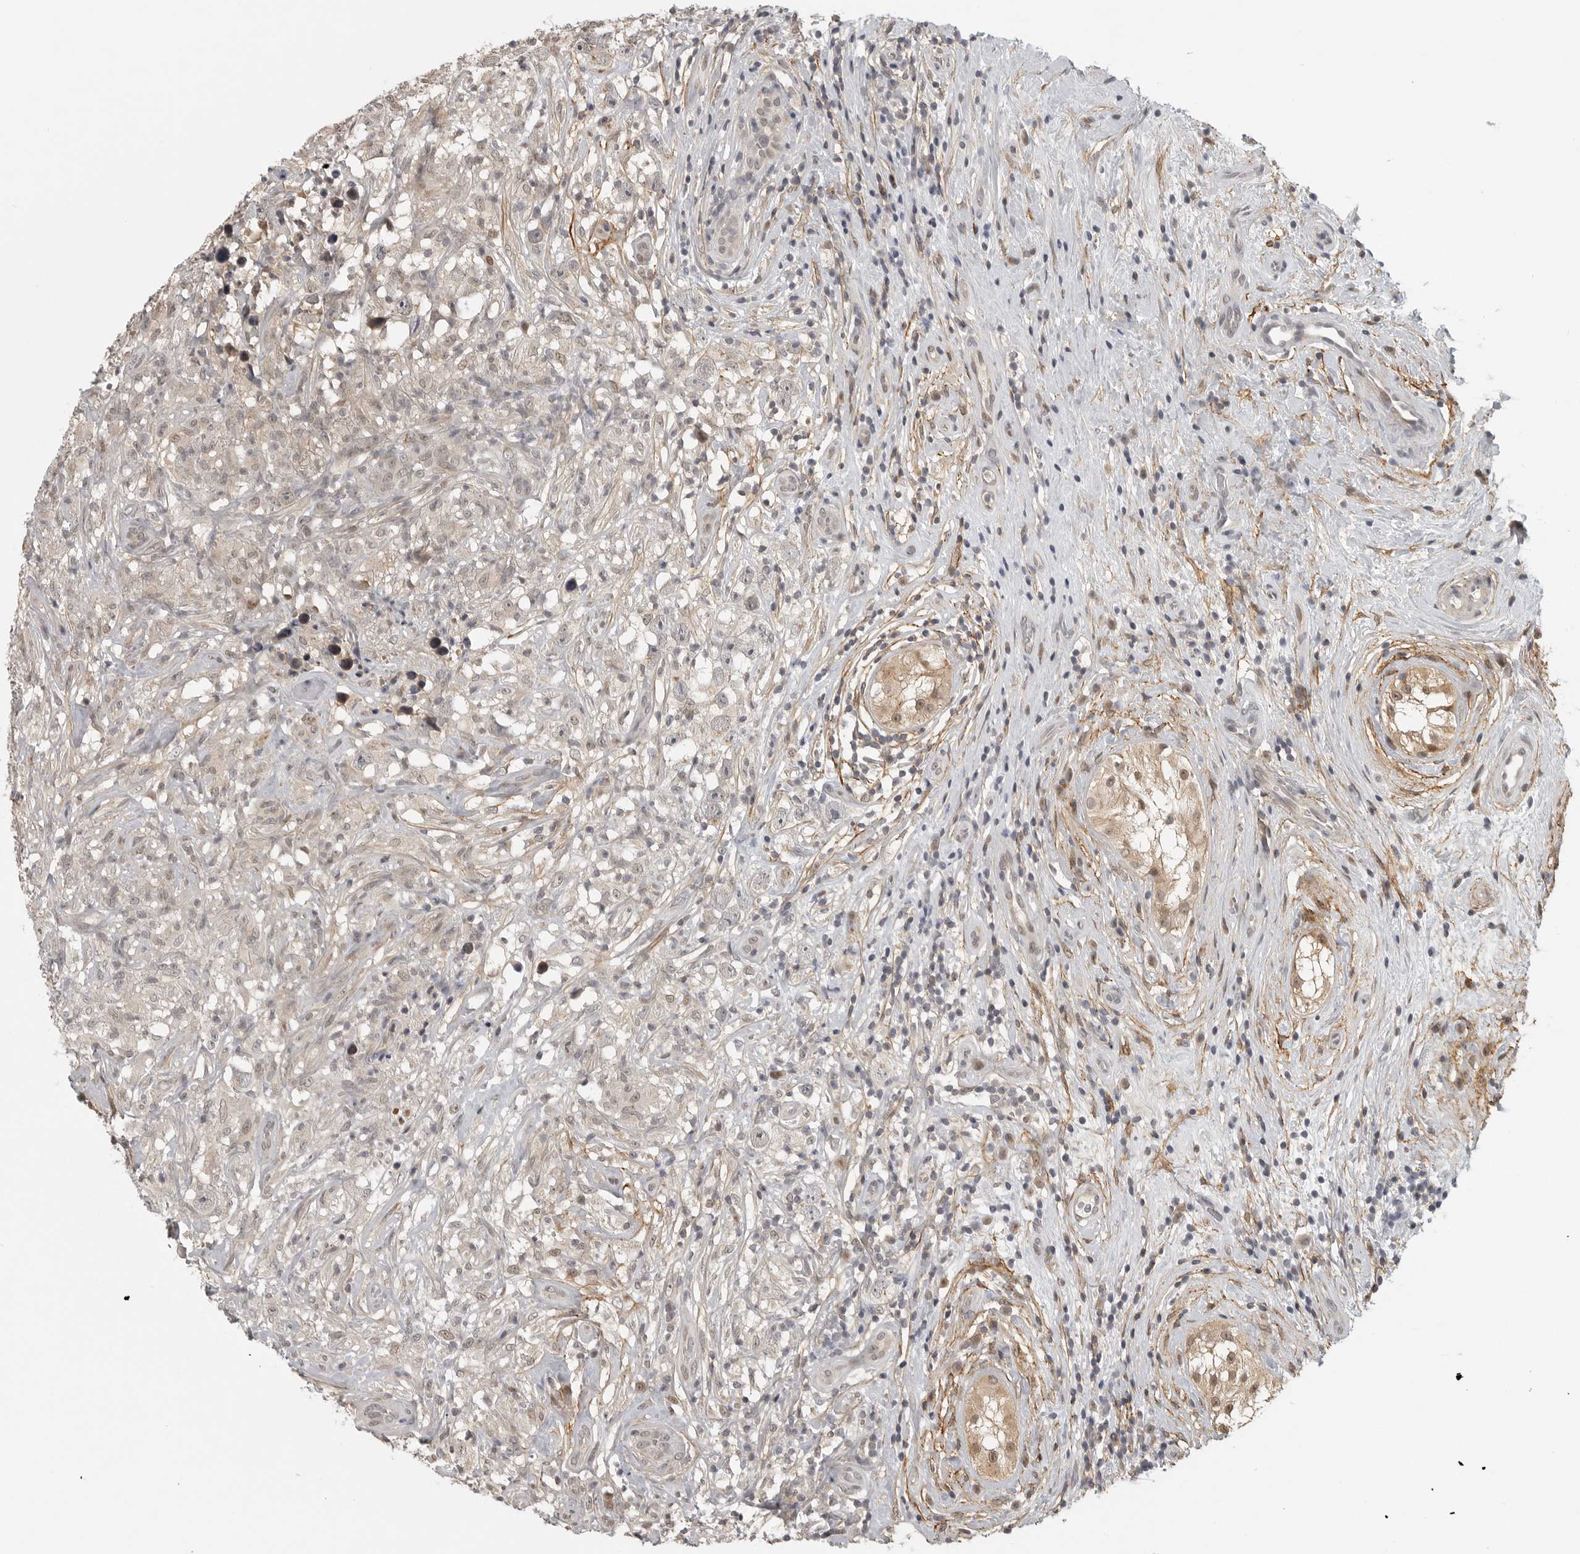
{"staining": {"intensity": "negative", "quantity": "none", "location": "none"}, "tissue": "testis cancer", "cell_type": "Tumor cells", "image_type": "cancer", "snomed": [{"axis": "morphology", "description": "Seminoma, NOS"}, {"axis": "topography", "description": "Testis"}], "caption": "Tumor cells are negative for protein expression in human testis cancer.", "gene": "UROD", "patient": {"sex": "male", "age": 49}}